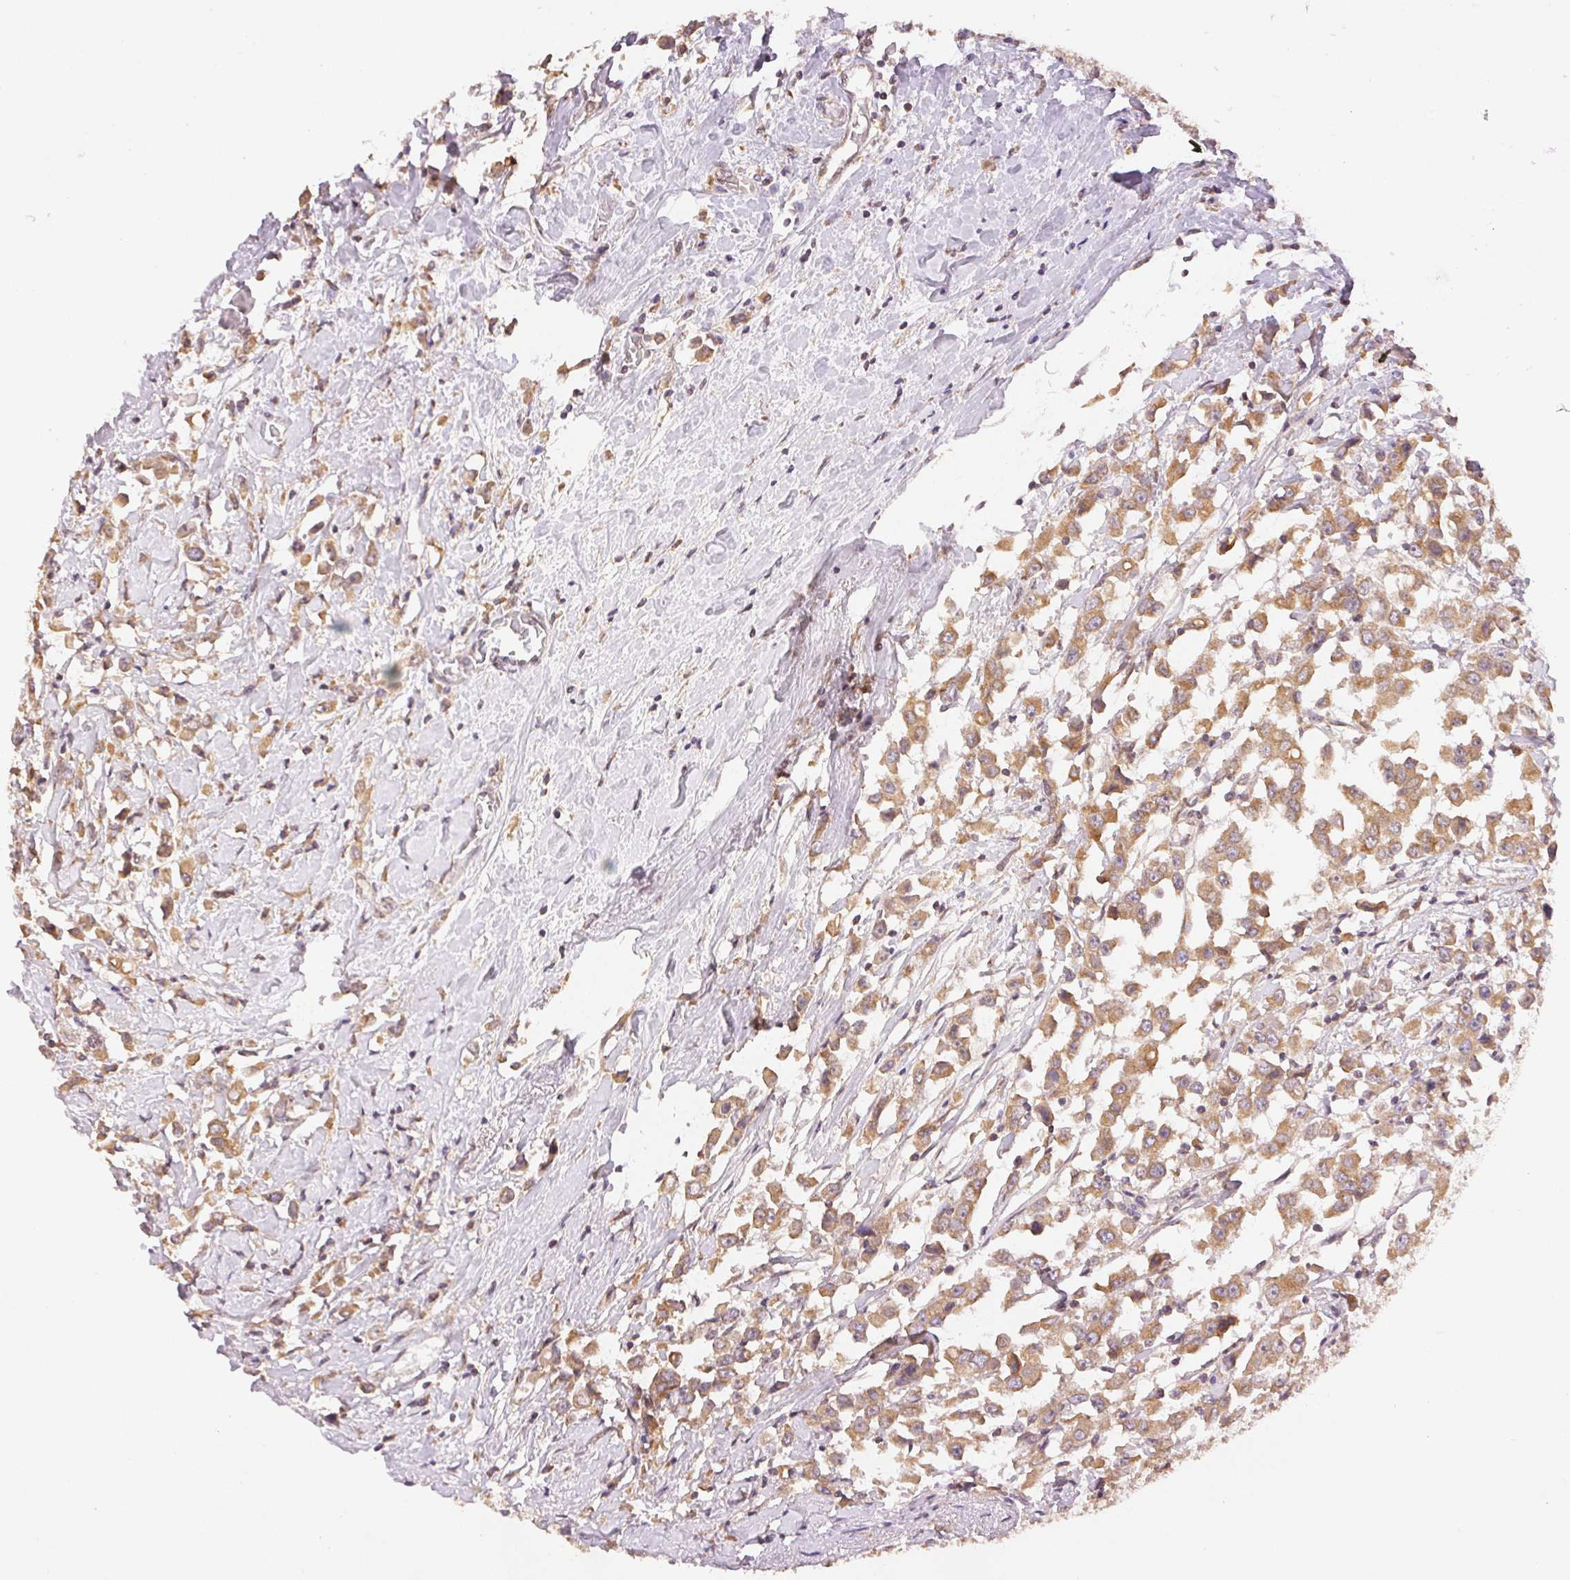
{"staining": {"intensity": "moderate", "quantity": ">75%", "location": "cytoplasmic/membranous"}, "tissue": "breast cancer", "cell_type": "Tumor cells", "image_type": "cancer", "snomed": [{"axis": "morphology", "description": "Duct carcinoma"}, {"axis": "topography", "description": "Breast"}], "caption": "This is an image of IHC staining of breast cancer, which shows moderate staining in the cytoplasmic/membranous of tumor cells.", "gene": "SEZ6L2", "patient": {"sex": "female", "age": 61}}